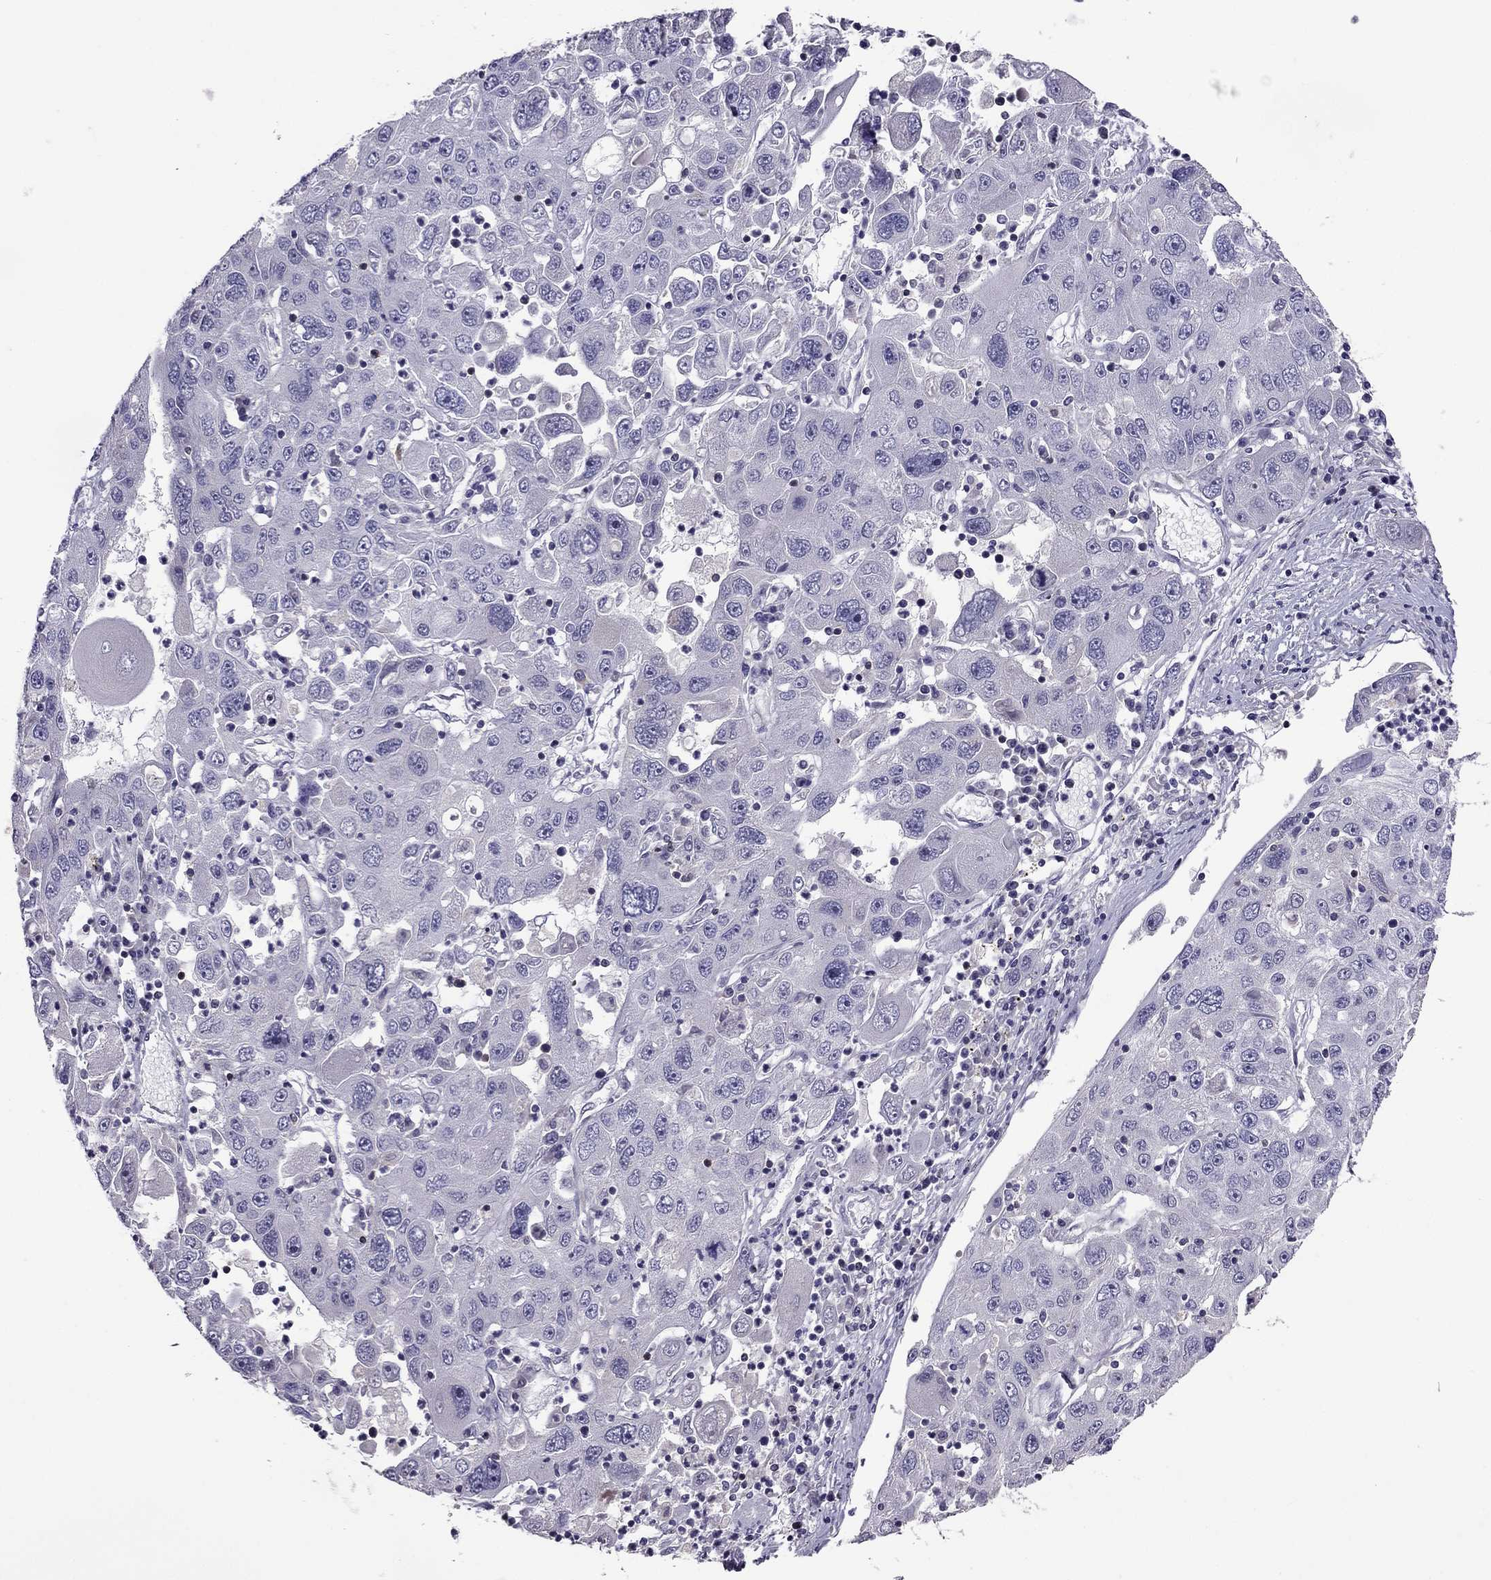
{"staining": {"intensity": "negative", "quantity": "none", "location": "none"}, "tissue": "stomach cancer", "cell_type": "Tumor cells", "image_type": "cancer", "snomed": [{"axis": "morphology", "description": "Adenocarcinoma, NOS"}, {"axis": "topography", "description": "Stomach"}], "caption": "Immunohistochemical staining of stomach cancer demonstrates no significant expression in tumor cells. The staining is performed using DAB brown chromogen with nuclei counter-stained in using hematoxylin.", "gene": "RGS8", "patient": {"sex": "male", "age": 56}}